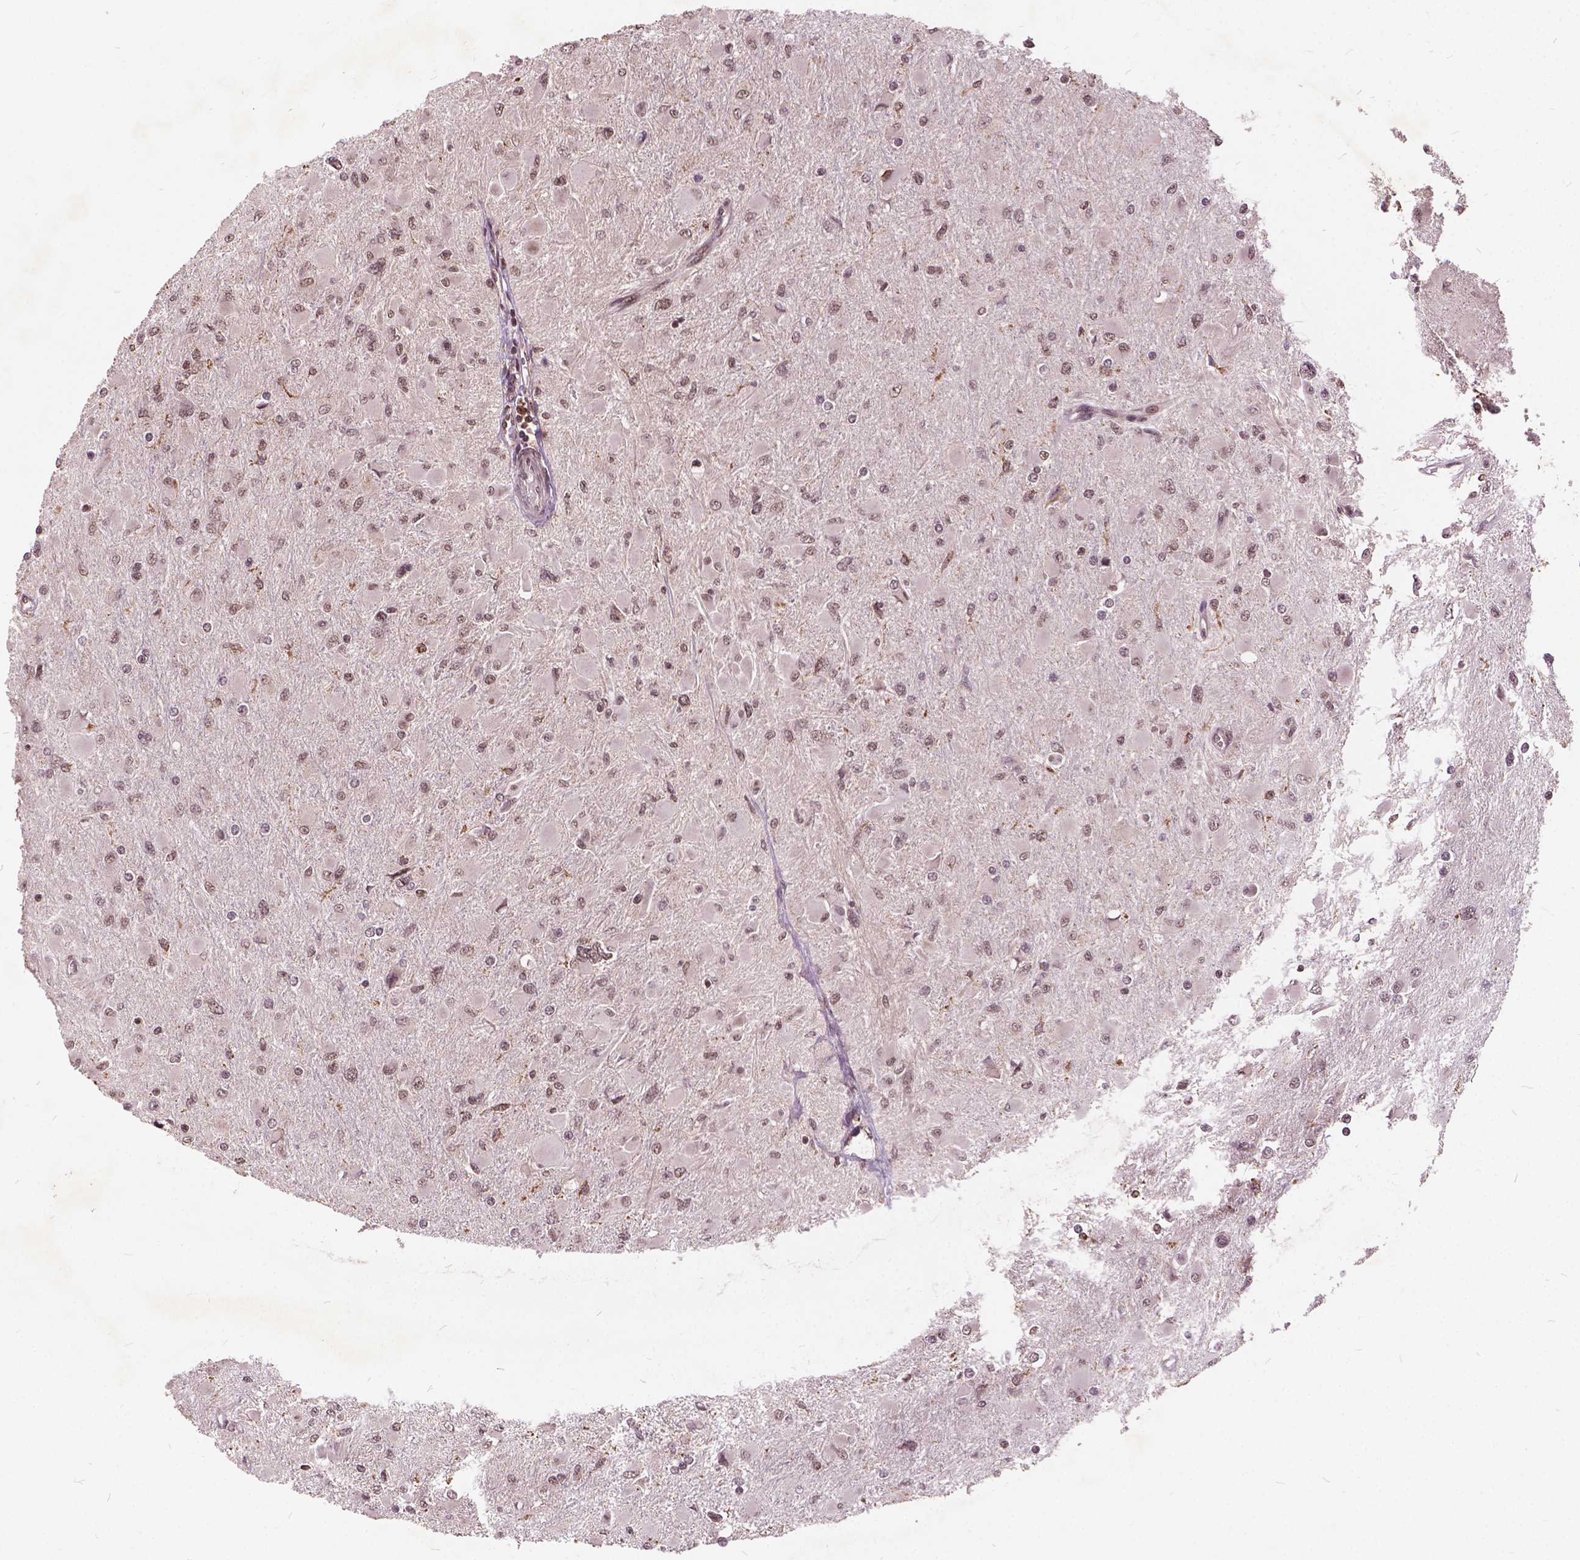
{"staining": {"intensity": "weak", "quantity": ">75%", "location": "nuclear"}, "tissue": "glioma", "cell_type": "Tumor cells", "image_type": "cancer", "snomed": [{"axis": "morphology", "description": "Glioma, malignant, High grade"}, {"axis": "topography", "description": "Cerebral cortex"}], "caption": "Protein positivity by IHC exhibits weak nuclear staining in about >75% of tumor cells in malignant glioma (high-grade).", "gene": "GPS2", "patient": {"sex": "female", "age": 36}}